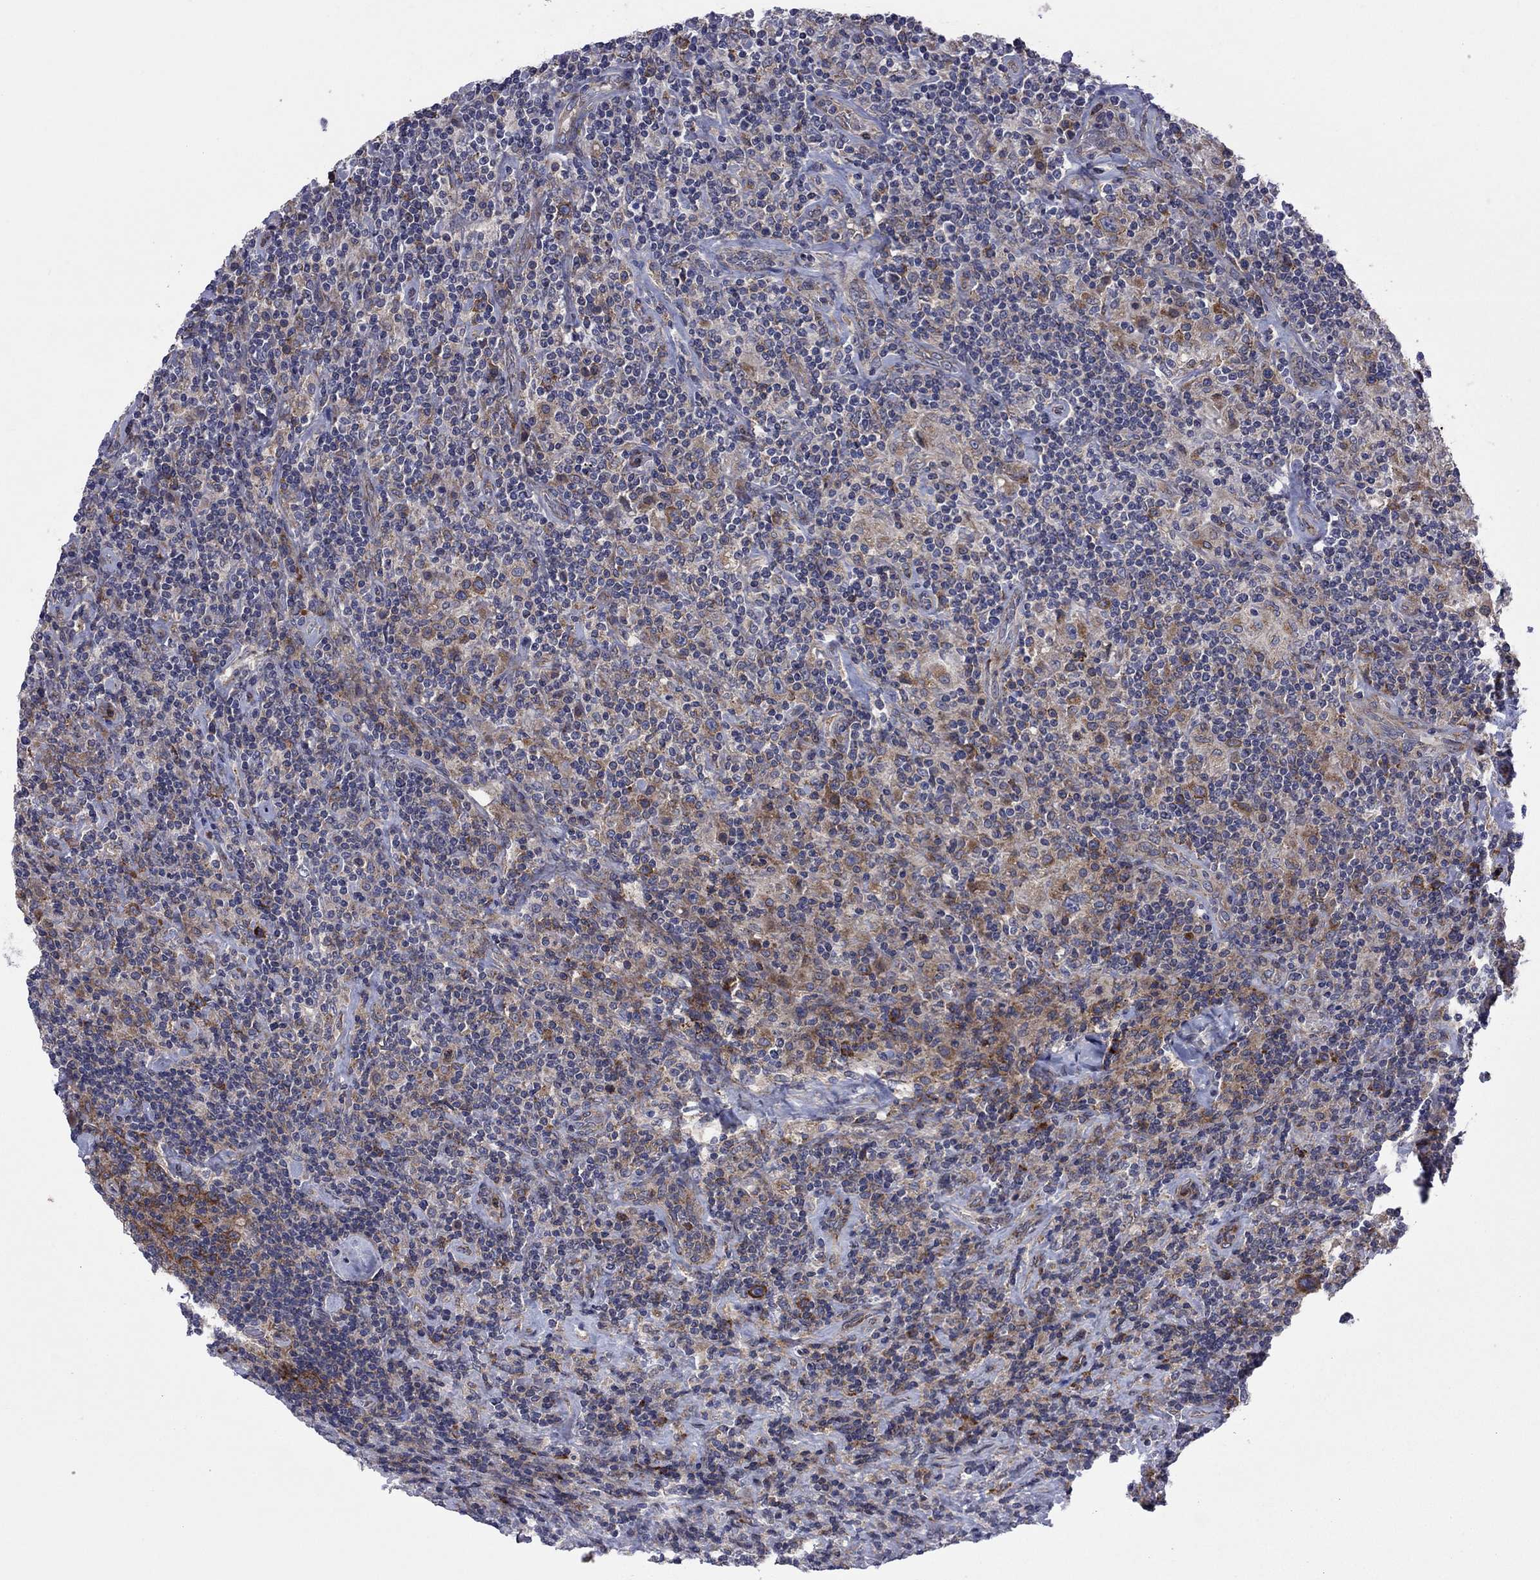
{"staining": {"intensity": "moderate", "quantity": "25%-75%", "location": "cytoplasmic/membranous"}, "tissue": "lymphoma", "cell_type": "Tumor cells", "image_type": "cancer", "snomed": [{"axis": "morphology", "description": "Hodgkin's disease, NOS"}, {"axis": "topography", "description": "Lymph node"}], "caption": "About 25%-75% of tumor cells in human lymphoma display moderate cytoplasmic/membranous protein positivity as visualized by brown immunohistochemical staining.", "gene": "GPR155", "patient": {"sex": "male", "age": 70}}